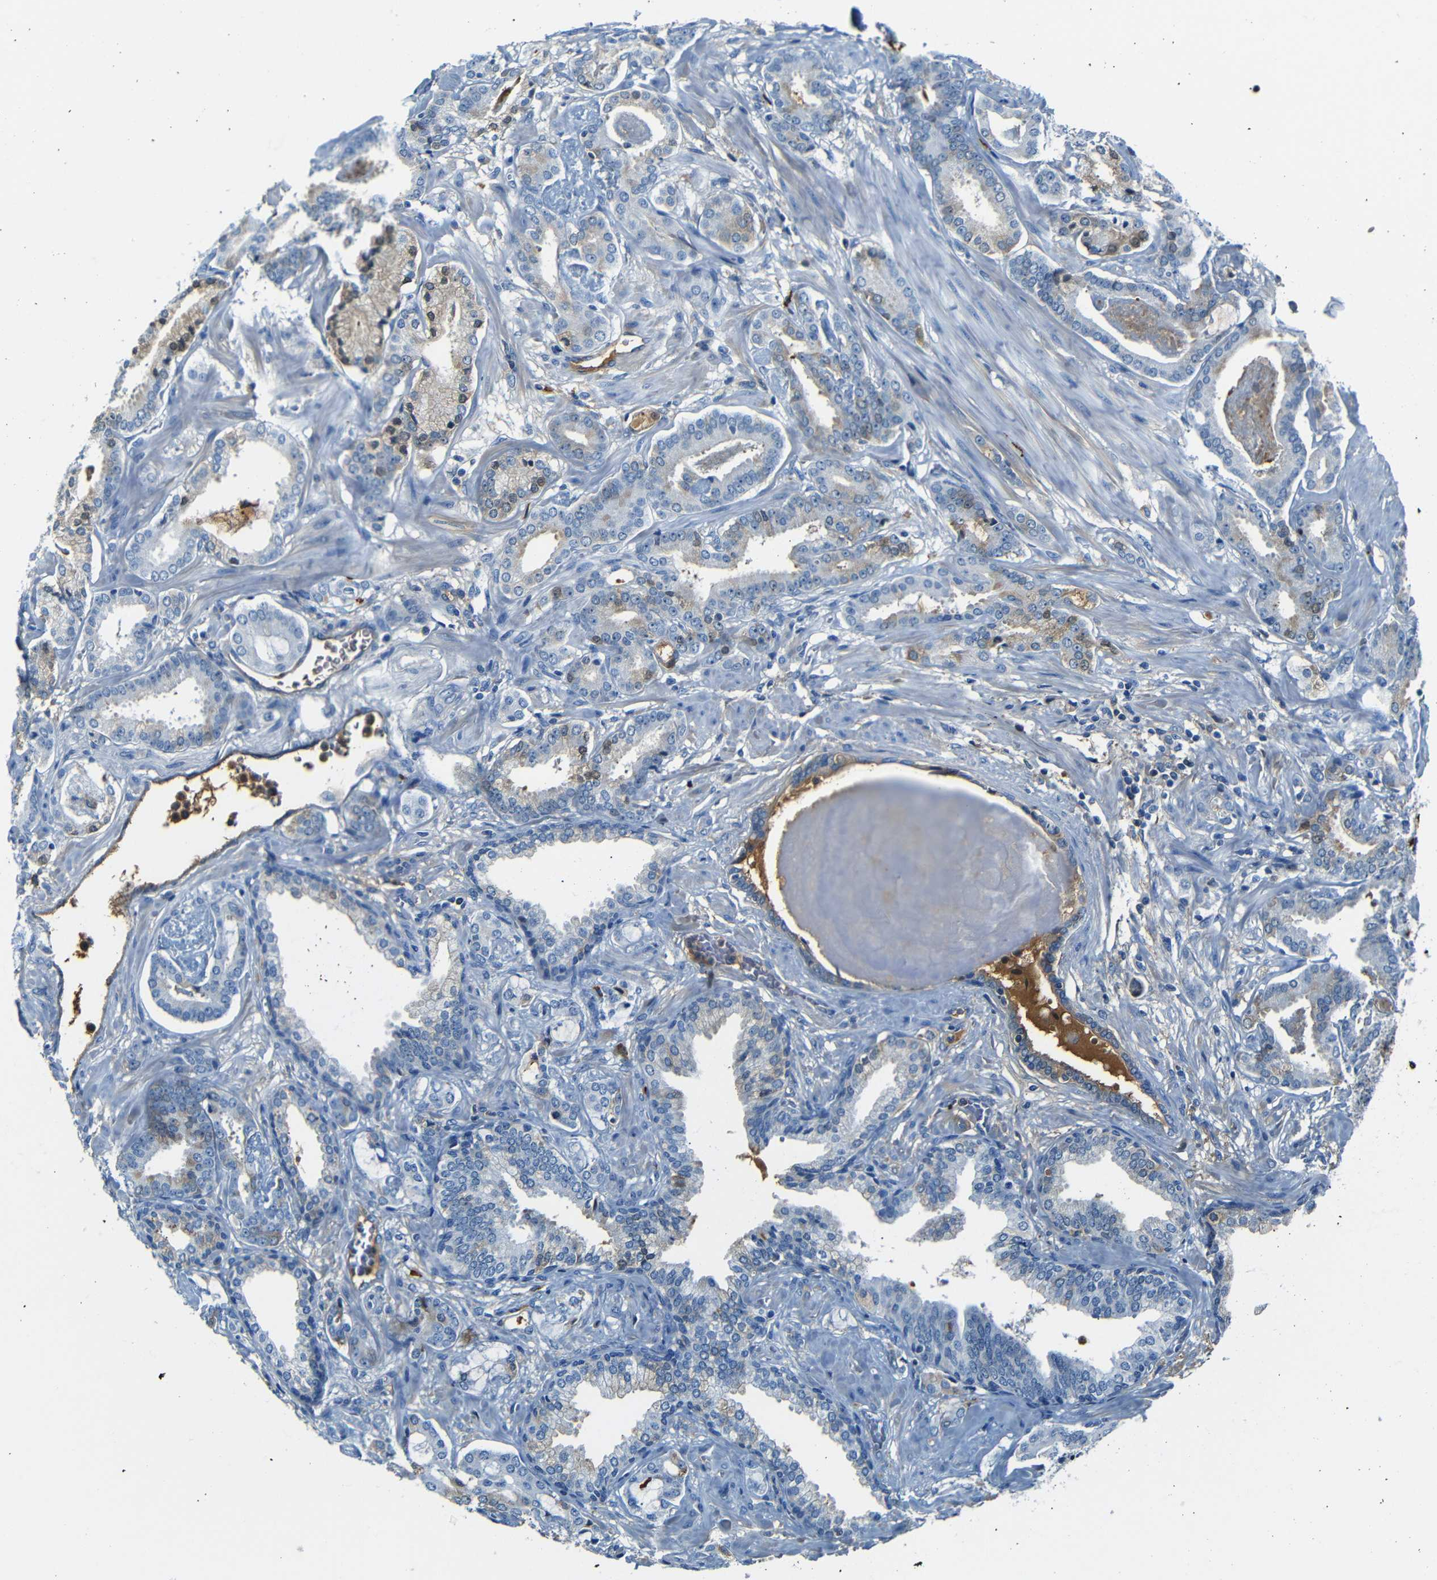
{"staining": {"intensity": "moderate", "quantity": "<25%", "location": "cytoplasmic/membranous"}, "tissue": "prostate cancer", "cell_type": "Tumor cells", "image_type": "cancer", "snomed": [{"axis": "morphology", "description": "Adenocarcinoma, Low grade"}, {"axis": "topography", "description": "Prostate"}], "caption": "Prostate low-grade adenocarcinoma was stained to show a protein in brown. There is low levels of moderate cytoplasmic/membranous positivity in about <25% of tumor cells.", "gene": "SERPINA1", "patient": {"sex": "male", "age": 53}}